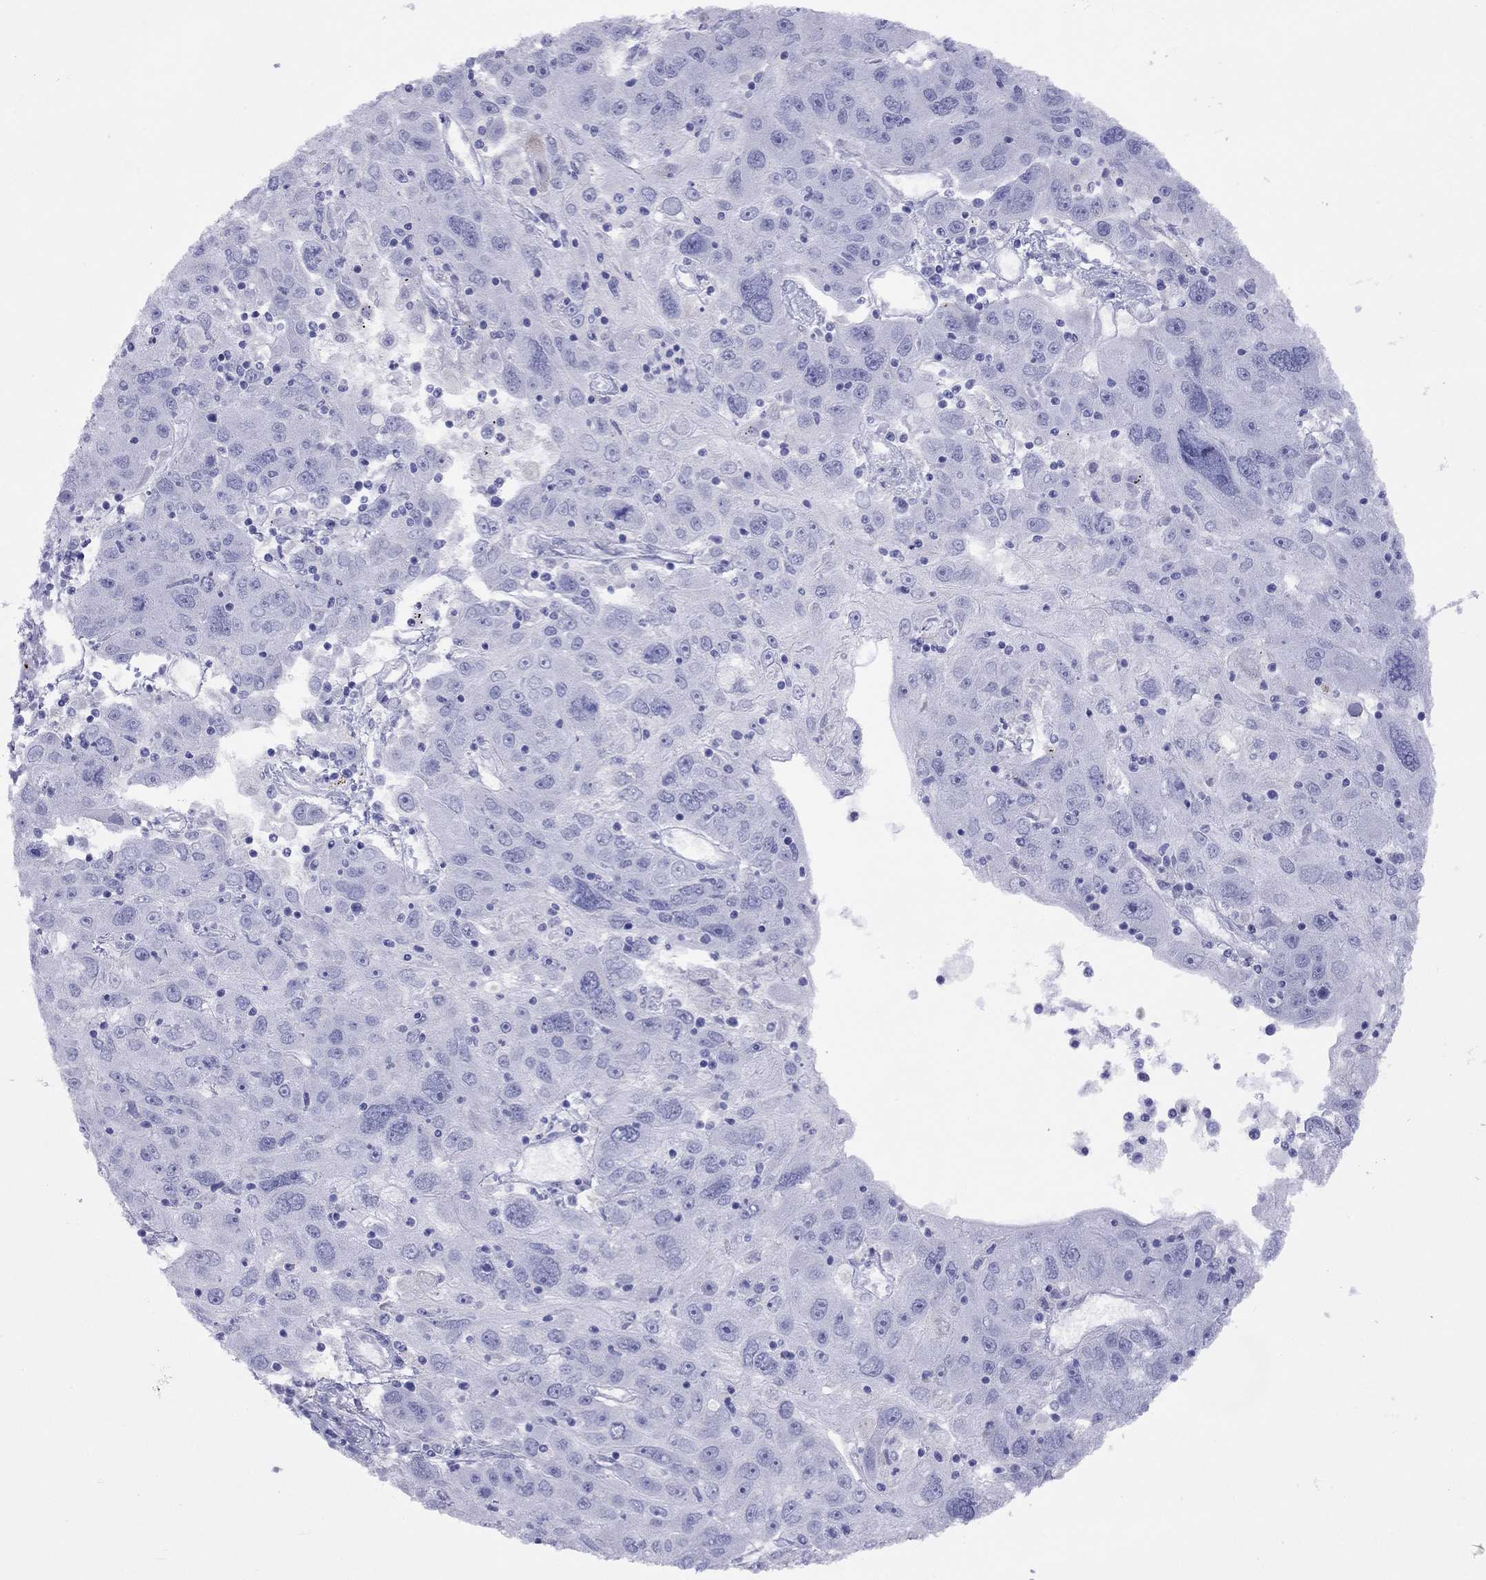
{"staining": {"intensity": "negative", "quantity": "none", "location": "none"}, "tissue": "stomach cancer", "cell_type": "Tumor cells", "image_type": "cancer", "snomed": [{"axis": "morphology", "description": "Adenocarcinoma, NOS"}, {"axis": "topography", "description": "Stomach"}], "caption": "Protein analysis of stomach cancer shows no significant staining in tumor cells.", "gene": "SLC30A8", "patient": {"sex": "male", "age": 56}}